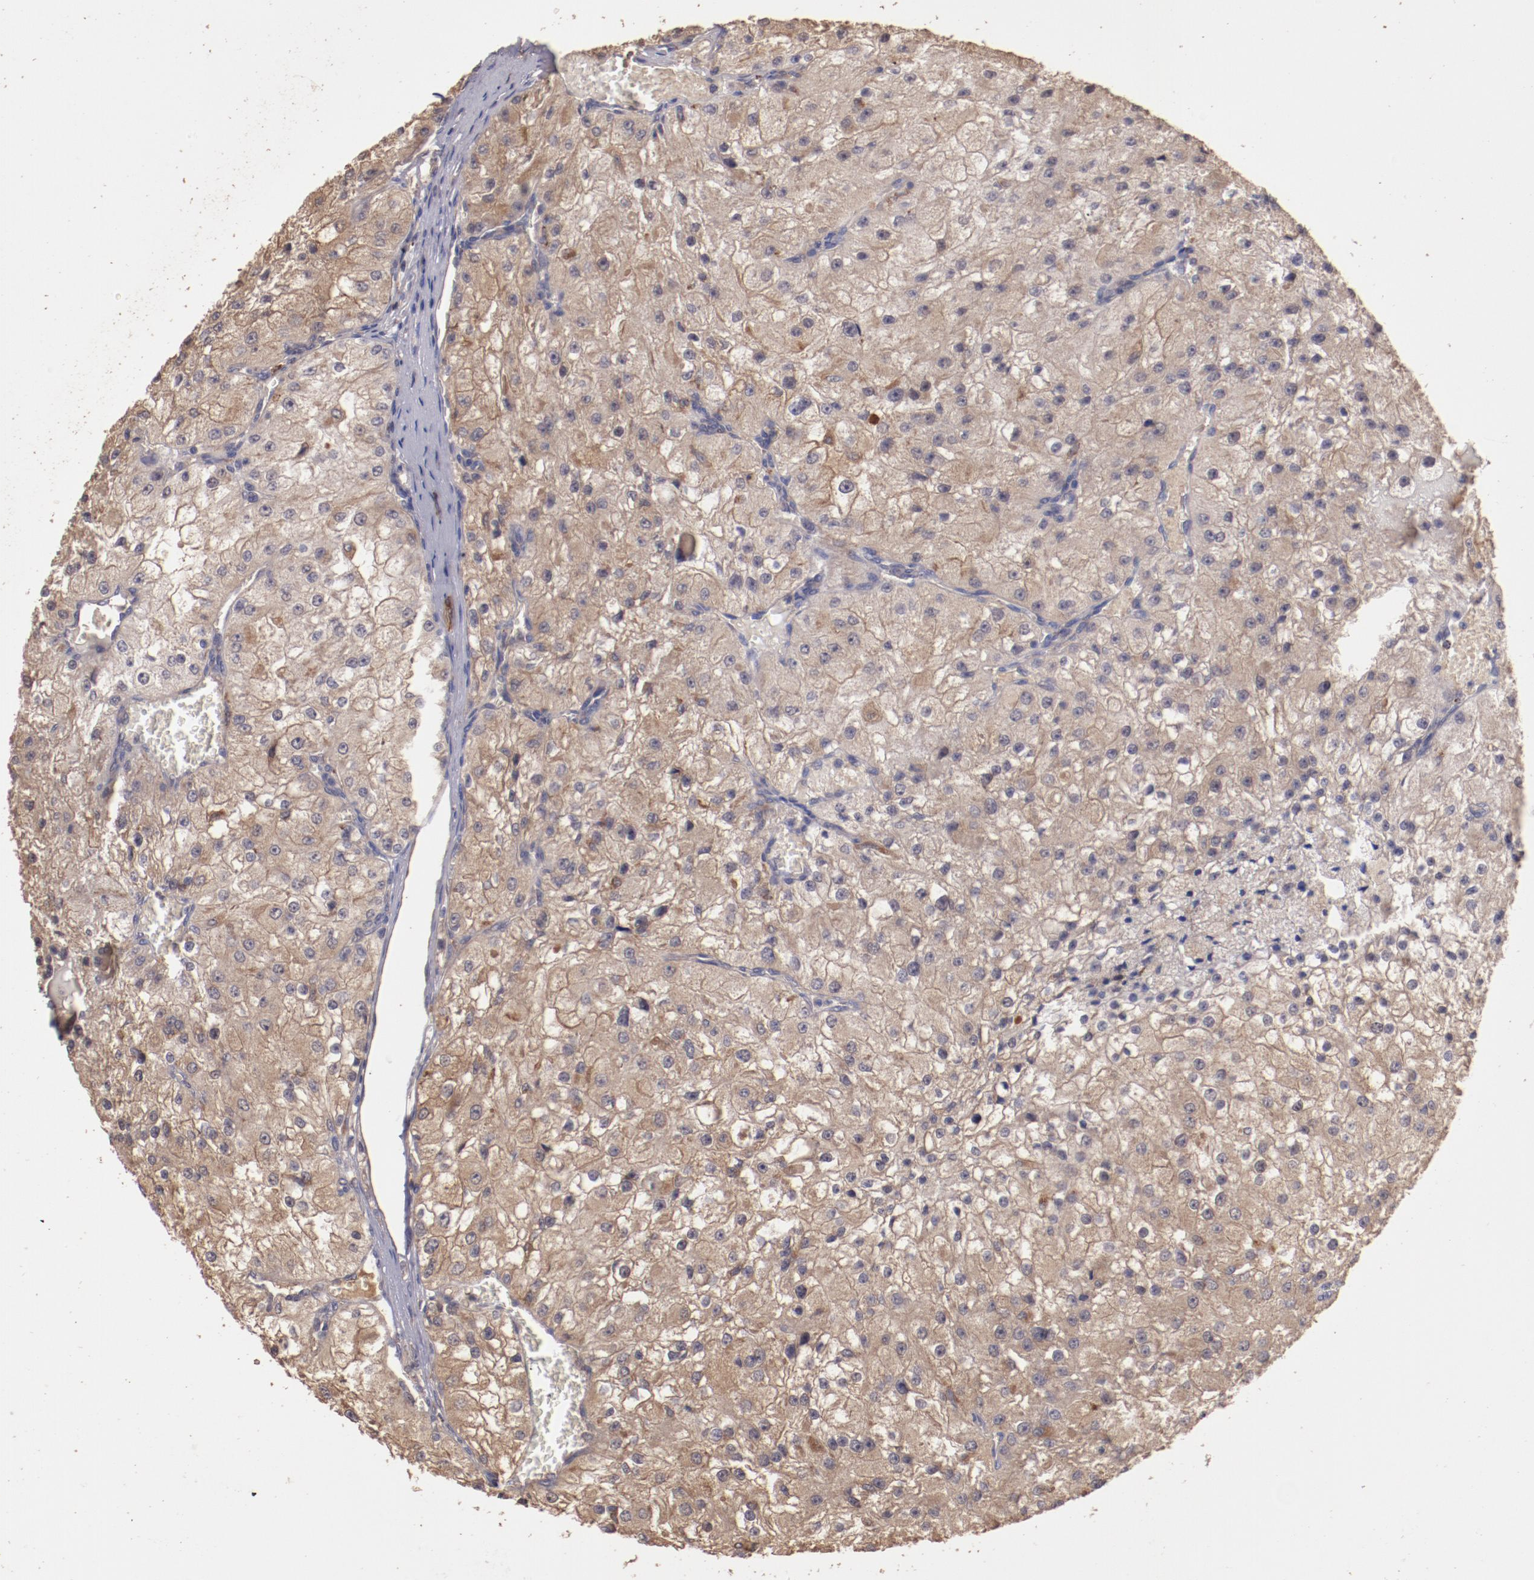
{"staining": {"intensity": "moderate", "quantity": ">75%", "location": "cytoplasmic/membranous"}, "tissue": "renal cancer", "cell_type": "Tumor cells", "image_type": "cancer", "snomed": [{"axis": "morphology", "description": "Adenocarcinoma, NOS"}, {"axis": "topography", "description": "Kidney"}], "caption": "An IHC image of tumor tissue is shown. Protein staining in brown shows moderate cytoplasmic/membranous positivity in adenocarcinoma (renal) within tumor cells.", "gene": "SRRD", "patient": {"sex": "female", "age": 74}}